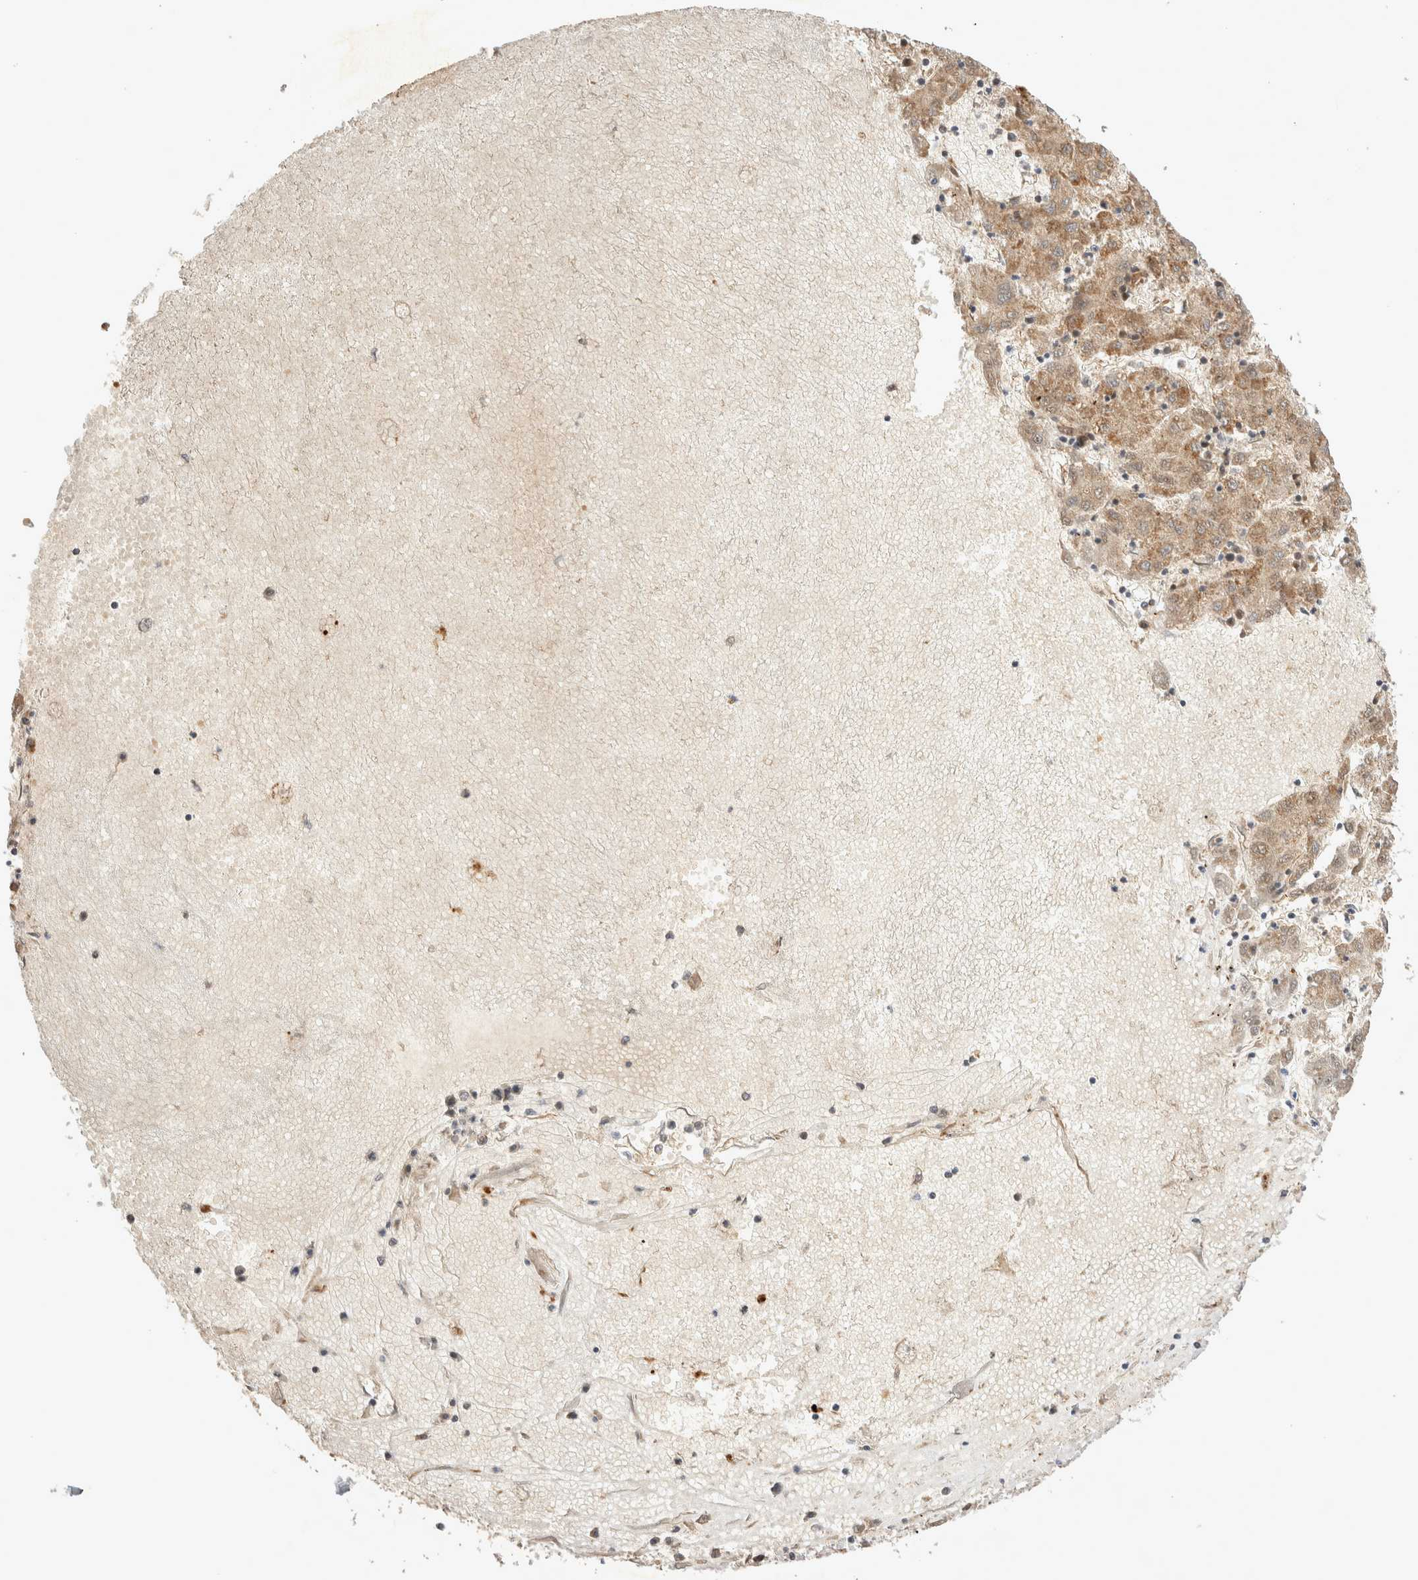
{"staining": {"intensity": "moderate", "quantity": ">75%", "location": "cytoplasmic/membranous"}, "tissue": "liver cancer", "cell_type": "Tumor cells", "image_type": "cancer", "snomed": [{"axis": "morphology", "description": "Carcinoma, Hepatocellular, NOS"}, {"axis": "topography", "description": "Liver"}], "caption": "Liver cancer (hepatocellular carcinoma) stained for a protein demonstrates moderate cytoplasmic/membranous positivity in tumor cells. The staining was performed using DAB, with brown indicating positive protein expression. Nuclei are stained blue with hematoxylin.", "gene": "NMU", "patient": {"sex": "male", "age": 72}}